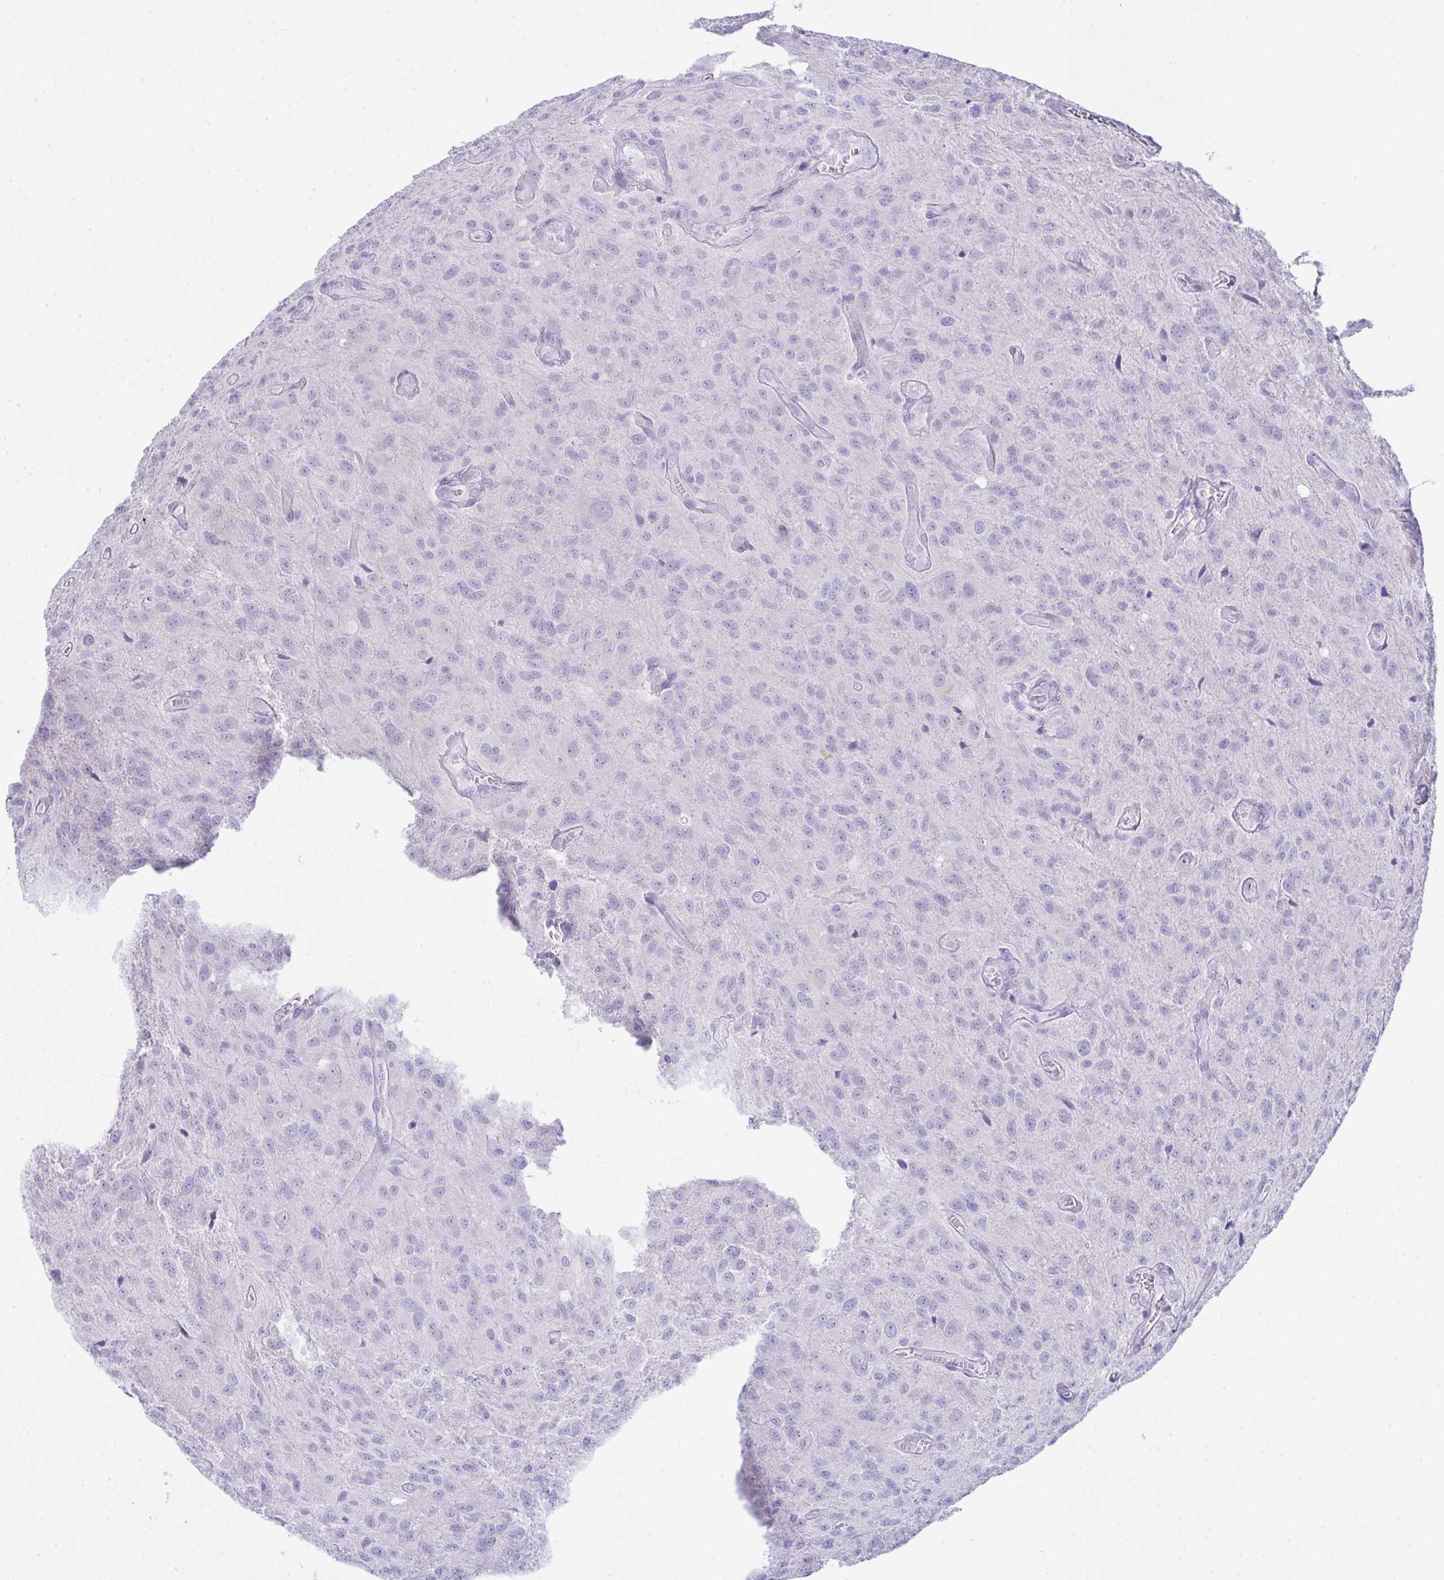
{"staining": {"intensity": "negative", "quantity": "none", "location": "none"}, "tissue": "glioma", "cell_type": "Tumor cells", "image_type": "cancer", "snomed": [{"axis": "morphology", "description": "Glioma, malignant, Low grade"}, {"axis": "topography", "description": "Brain"}], "caption": "A micrograph of malignant glioma (low-grade) stained for a protein displays no brown staining in tumor cells.", "gene": "GLB1L2", "patient": {"sex": "male", "age": 66}}